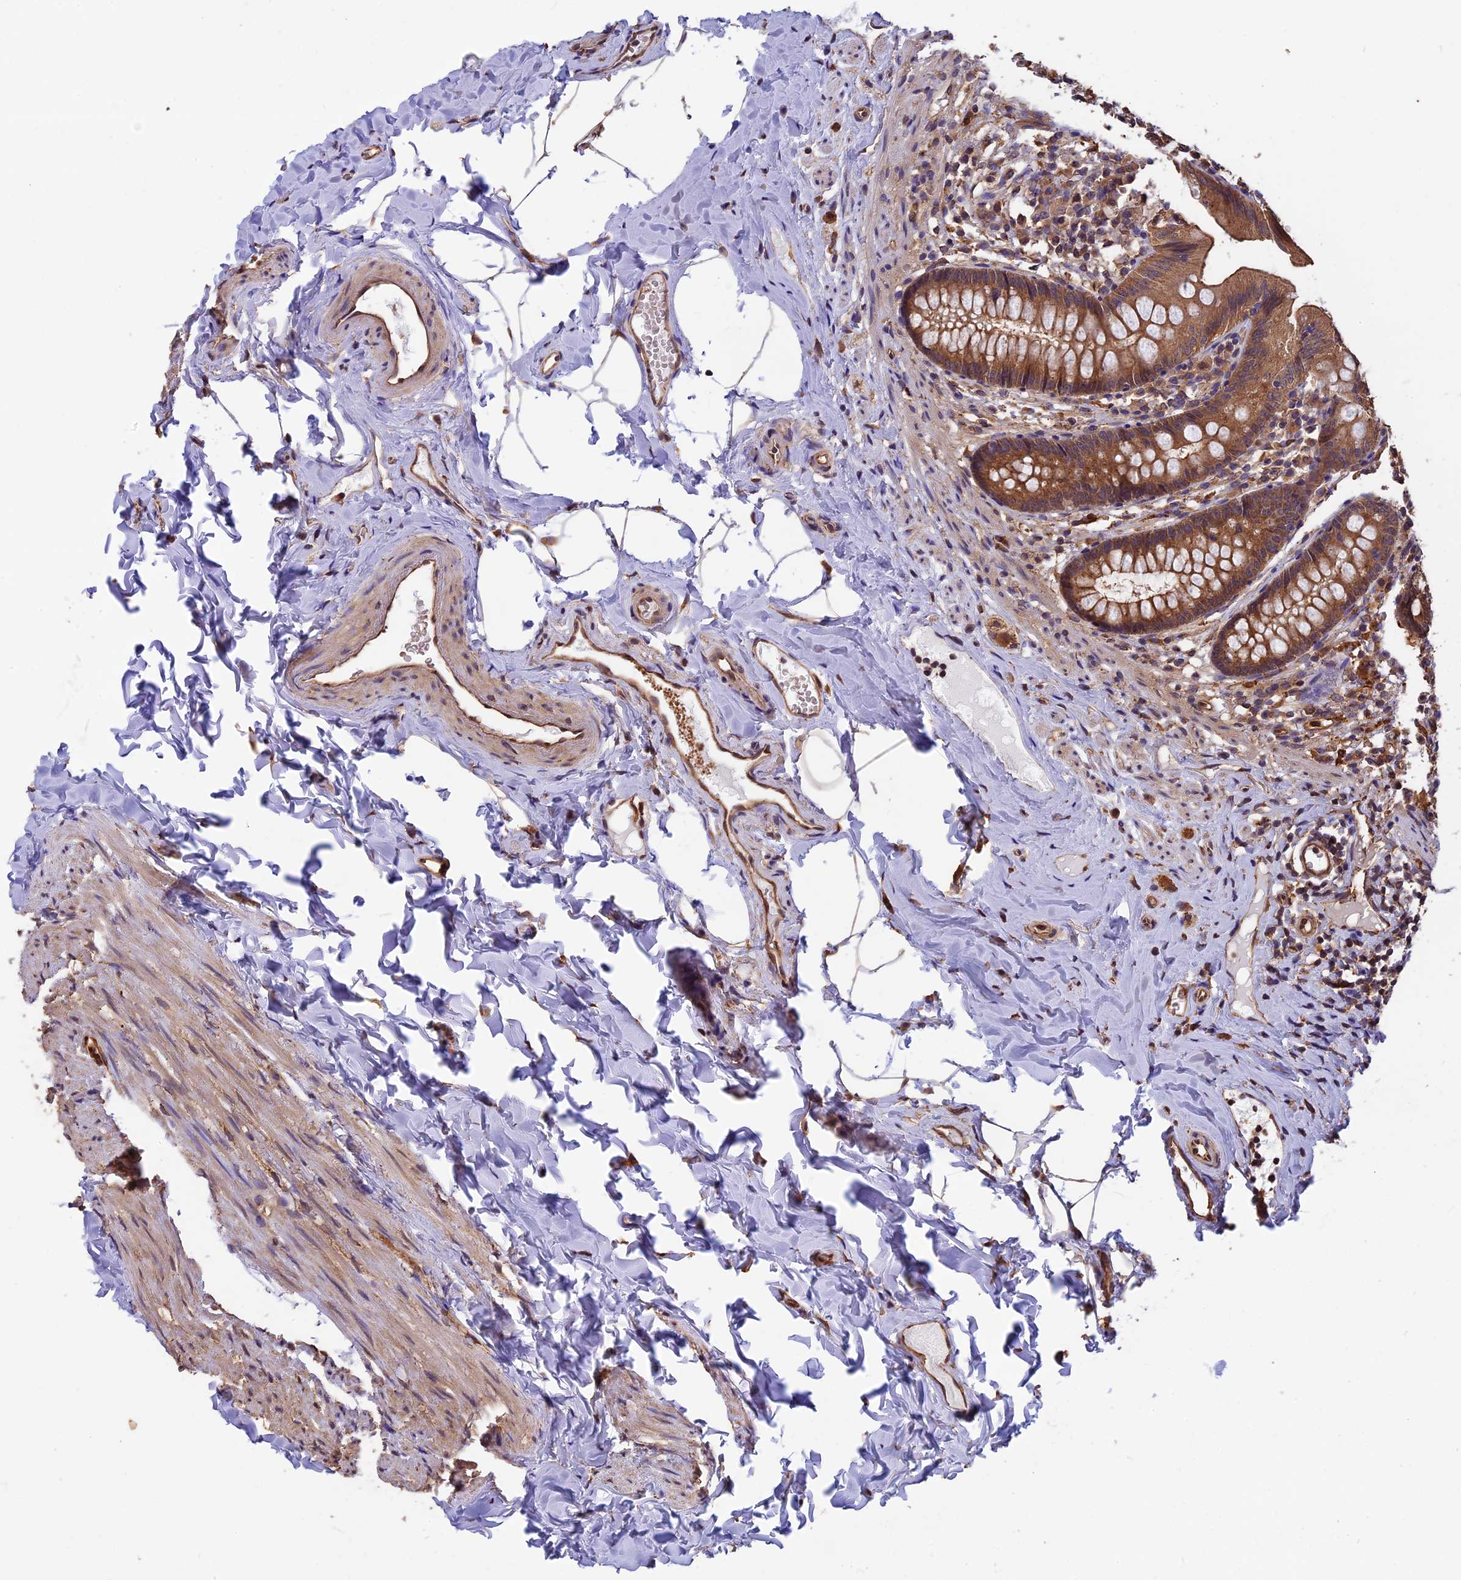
{"staining": {"intensity": "strong", "quantity": ">75%", "location": "cytoplasmic/membranous"}, "tissue": "appendix", "cell_type": "Glandular cells", "image_type": "normal", "snomed": [{"axis": "morphology", "description": "Normal tissue, NOS"}, {"axis": "topography", "description": "Appendix"}], "caption": "Strong cytoplasmic/membranous positivity for a protein is identified in approximately >75% of glandular cells of benign appendix using immunohistochemistry.", "gene": "CHMP2A", "patient": {"sex": "male", "age": 52}}